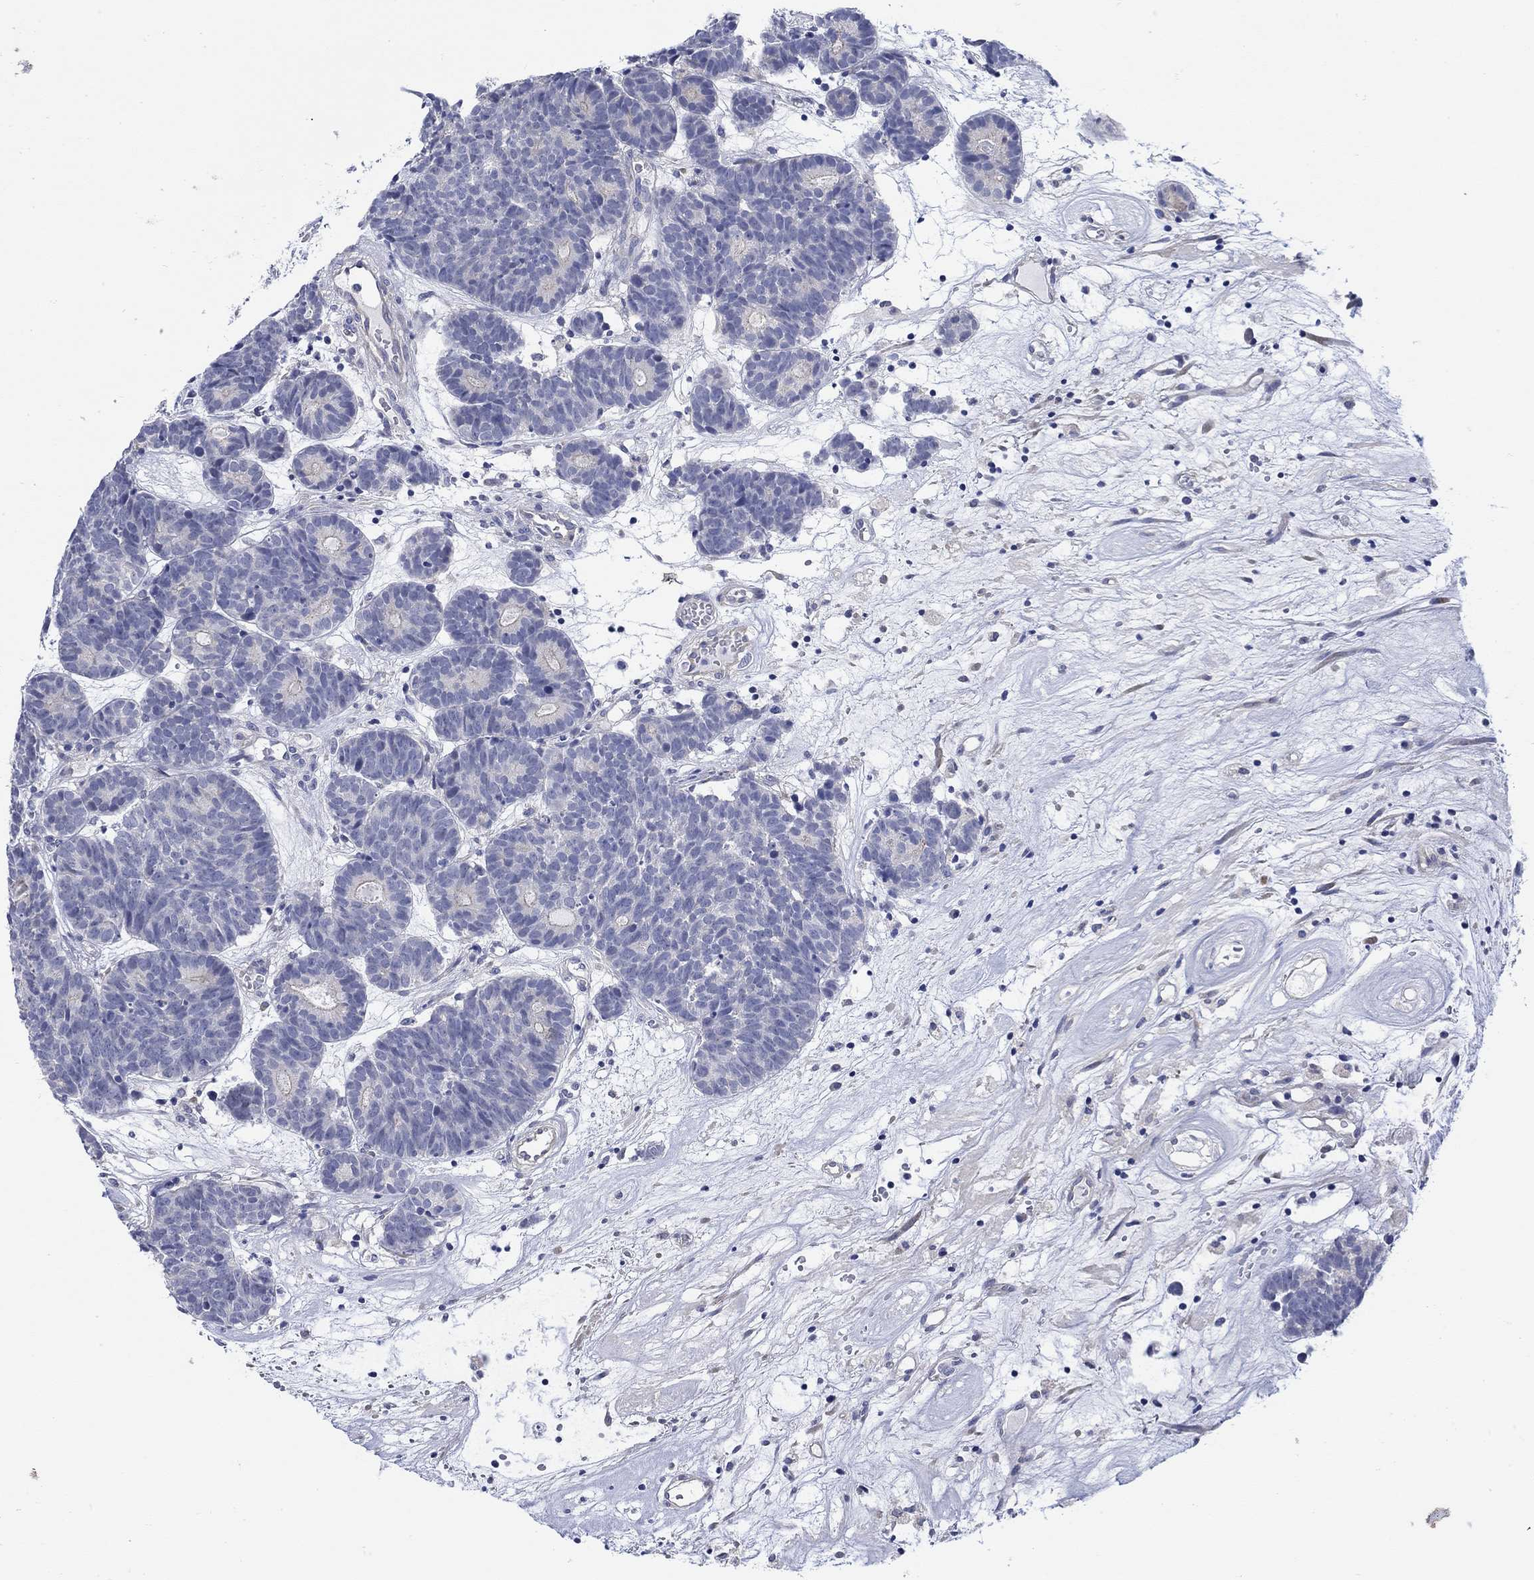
{"staining": {"intensity": "negative", "quantity": "none", "location": "none"}, "tissue": "head and neck cancer", "cell_type": "Tumor cells", "image_type": "cancer", "snomed": [{"axis": "morphology", "description": "Adenocarcinoma, NOS"}, {"axis": "topography", "description": "Head-Neck"}], "caption": "High power microscopy photomicrograph of an immunohistochemistry (IHC) photomicrograph of head and neck cancer, revealing no significant staining in tumor cells.", "gene": "KRT222", "patient": {"sex": "female", "age": 81}}